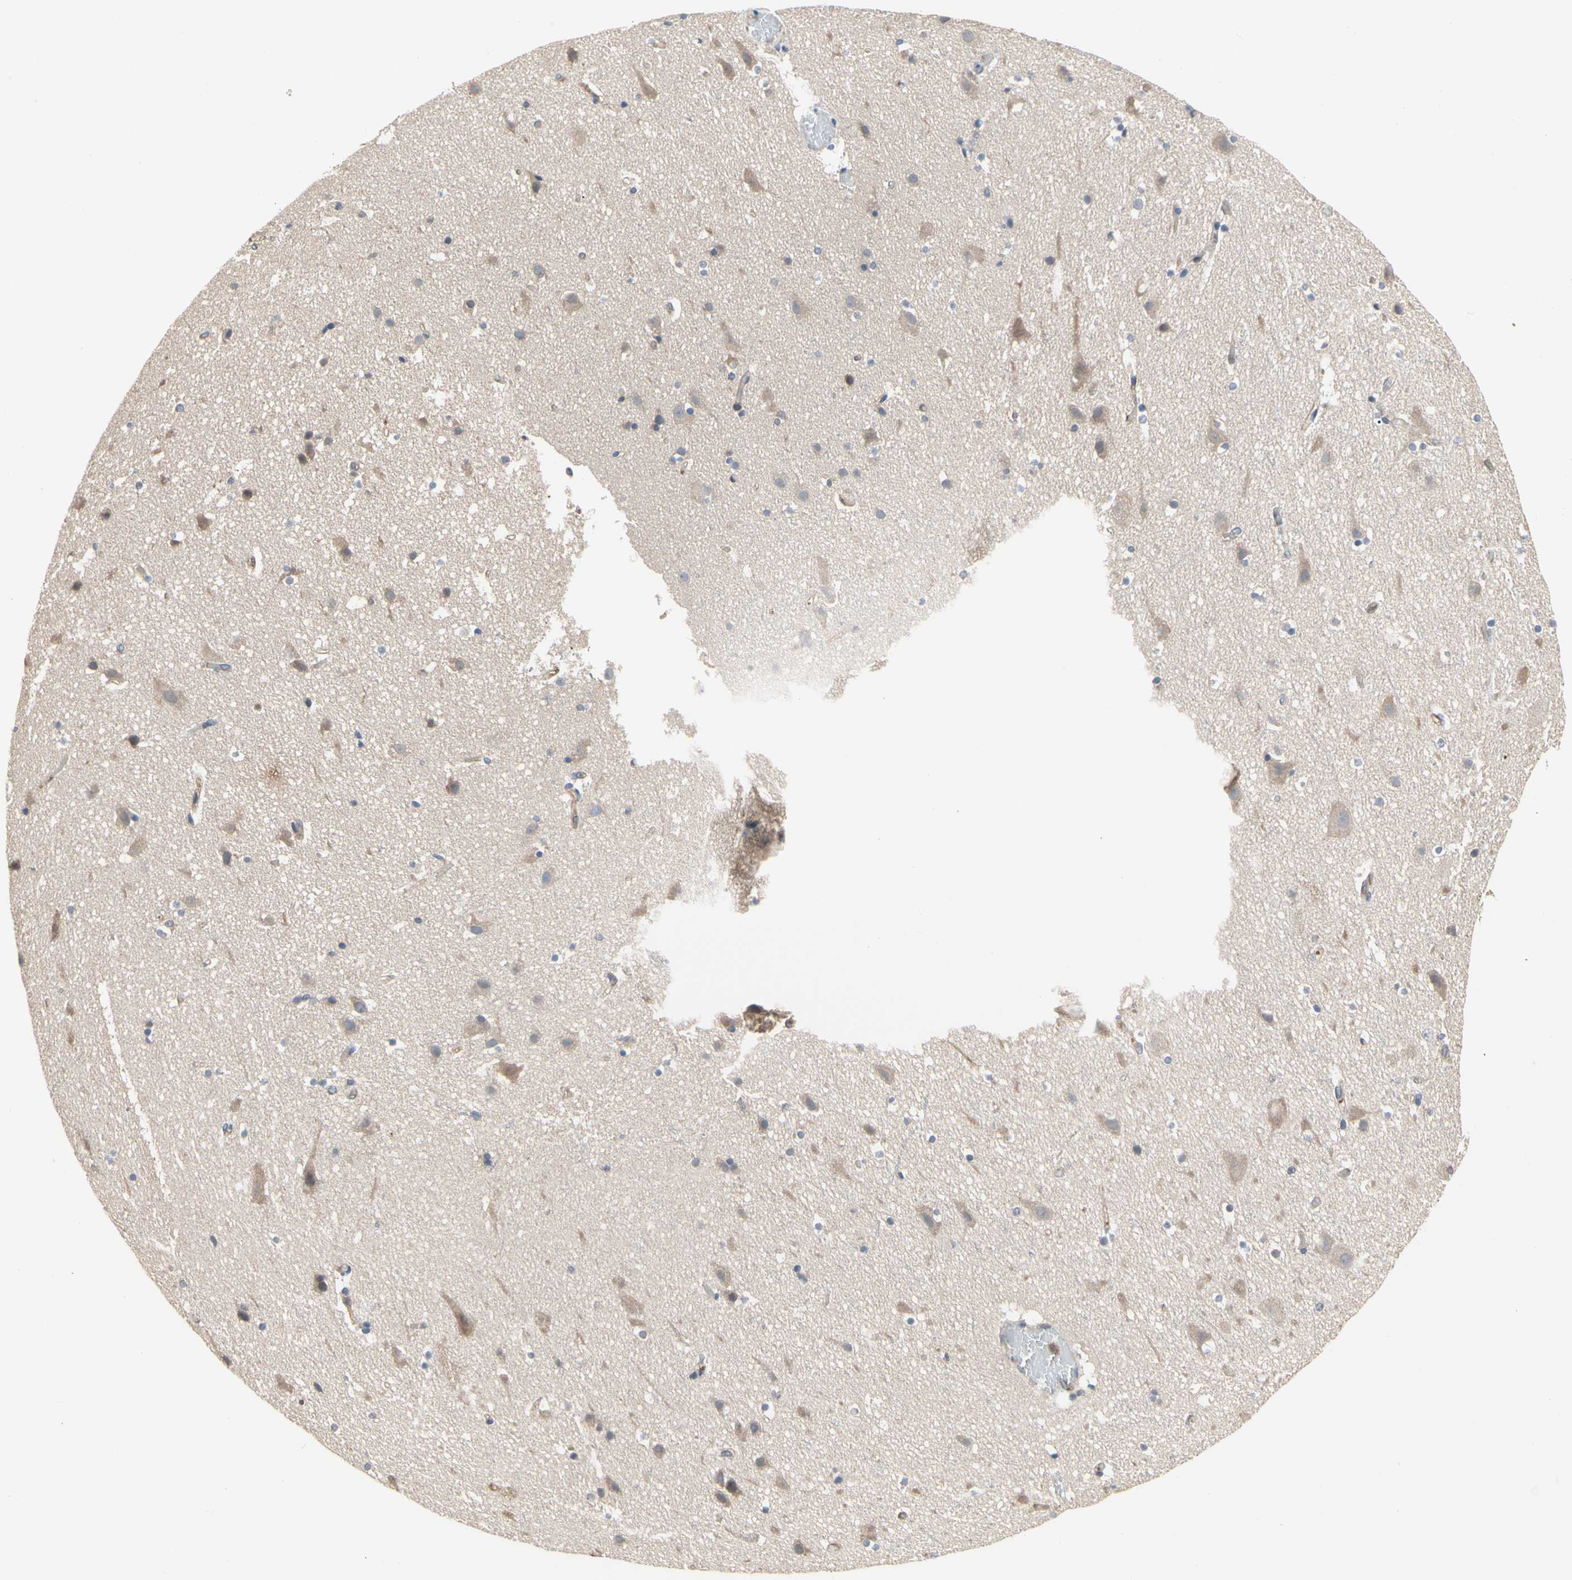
{"staining": {"intensity": "negative", "quantity": "none", "location": "none"}, "tissue": "cerebral cortex", "cell_type": "Endothelial cells", "image_type": "normal", "snomed": [{"axis": "morphology", "description": "Normal tissue, NOS"}, {"axis": "topography", "description": "Cerebral cortex"}], "caption": "This is an immunohistochemistry photomicrograph of benign human cerebral cortex. There is no staining in endothelial cells.", "gene": "PDZK1", "patient": {"sex": "male", "age": 45}}